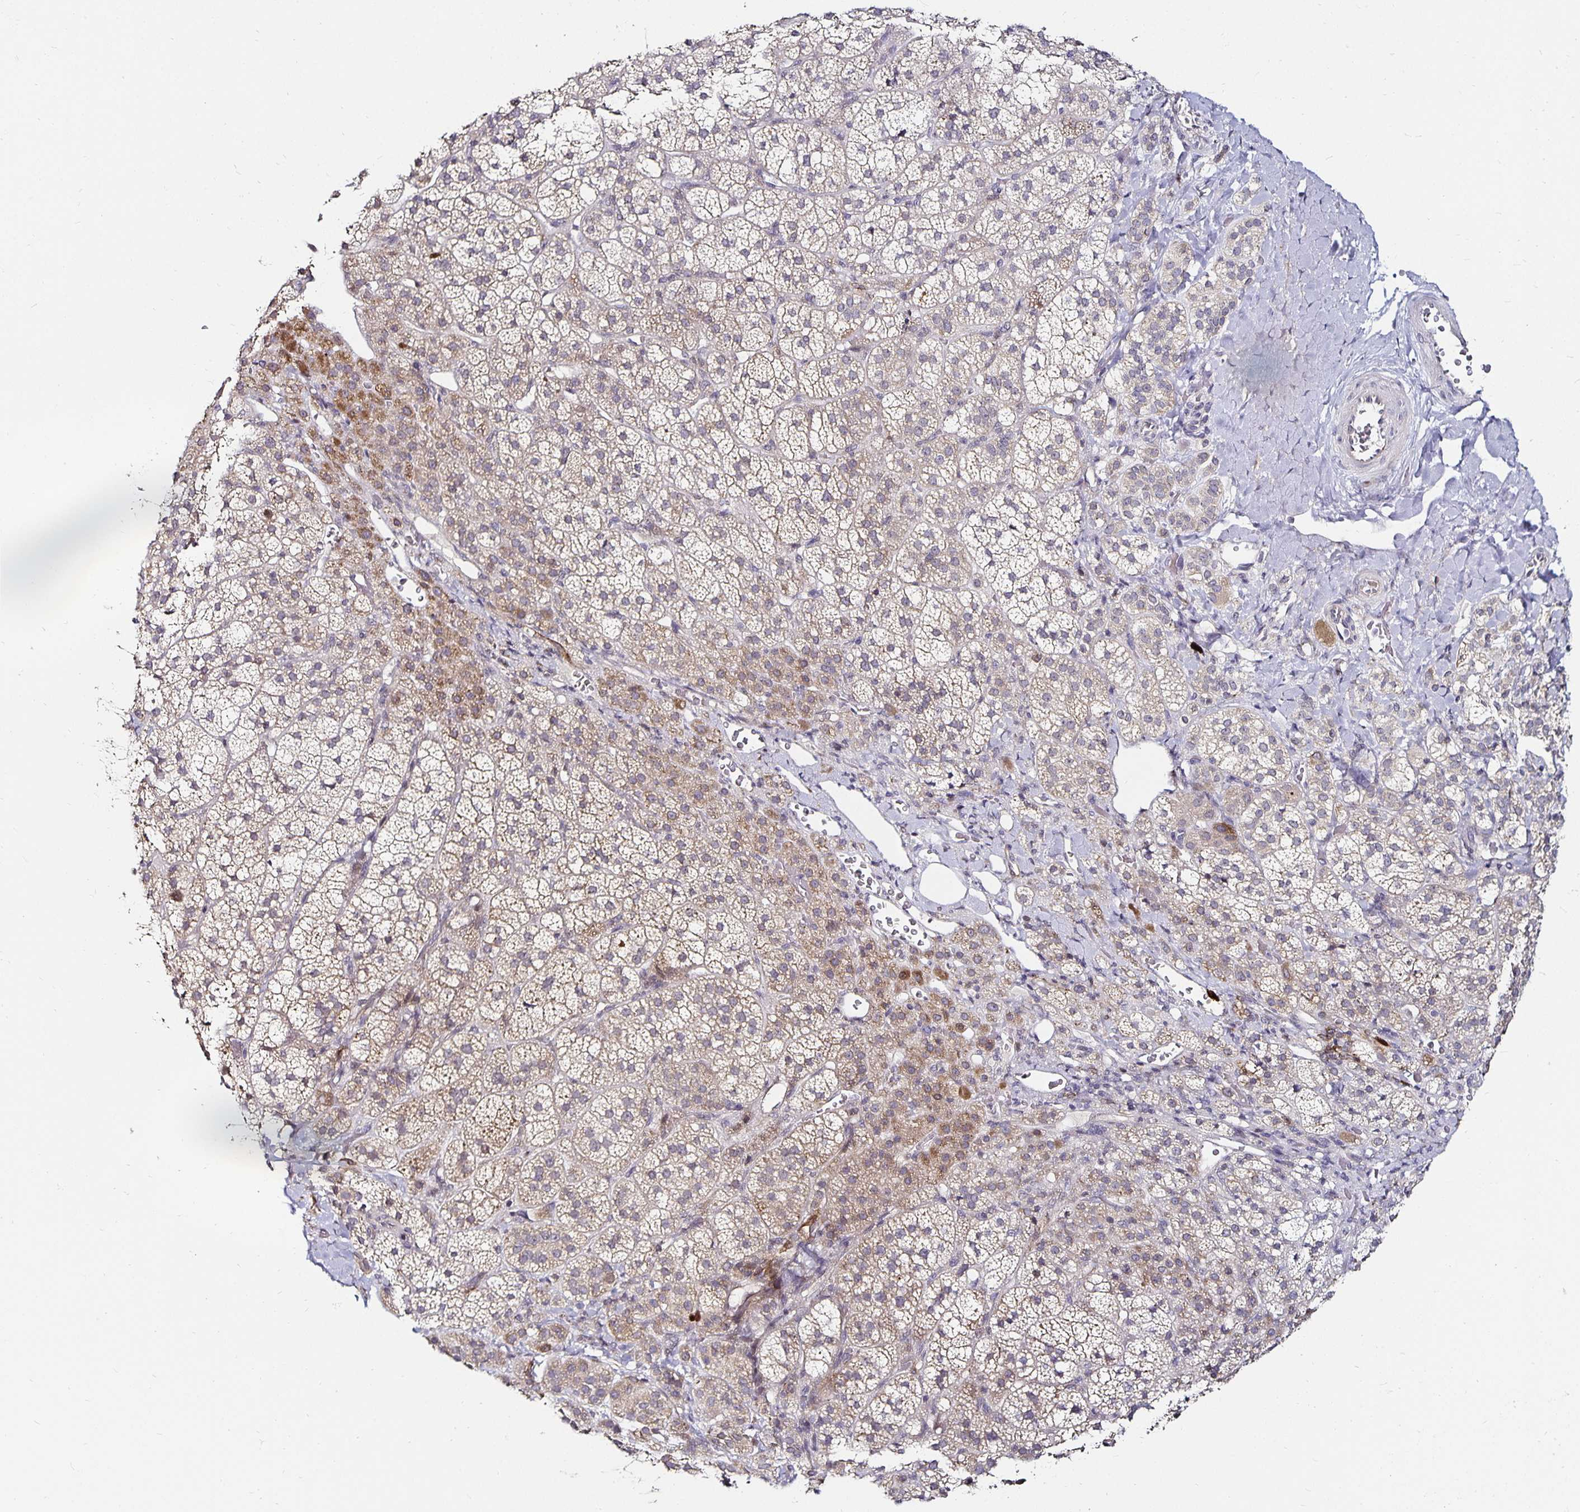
{"staining": {"intensity": "moderate", "quantity": "25%-75%", "location": "cytoplasmic/membranous"}, "tissue": "adrenal gland", "cell_type": "Glandular cells", "image_type": "normal", "snomed": [{"axis": "morphology", "description": "Normal tissue, NOS"}, {"axis": "topography", "description": "Adrenal gland"}], "caption": "Protein analysis of normal adrenal gland demonstrates moderate cytoplasmic/membranous expression in approximately 25%-75% of glandular cells. (DAB (3,3'-diaminobenzidine) IHC with brightfield microscopy, high magnification).", "gene": "ANLN", "patient": {"sex": "female", "age": 60}}